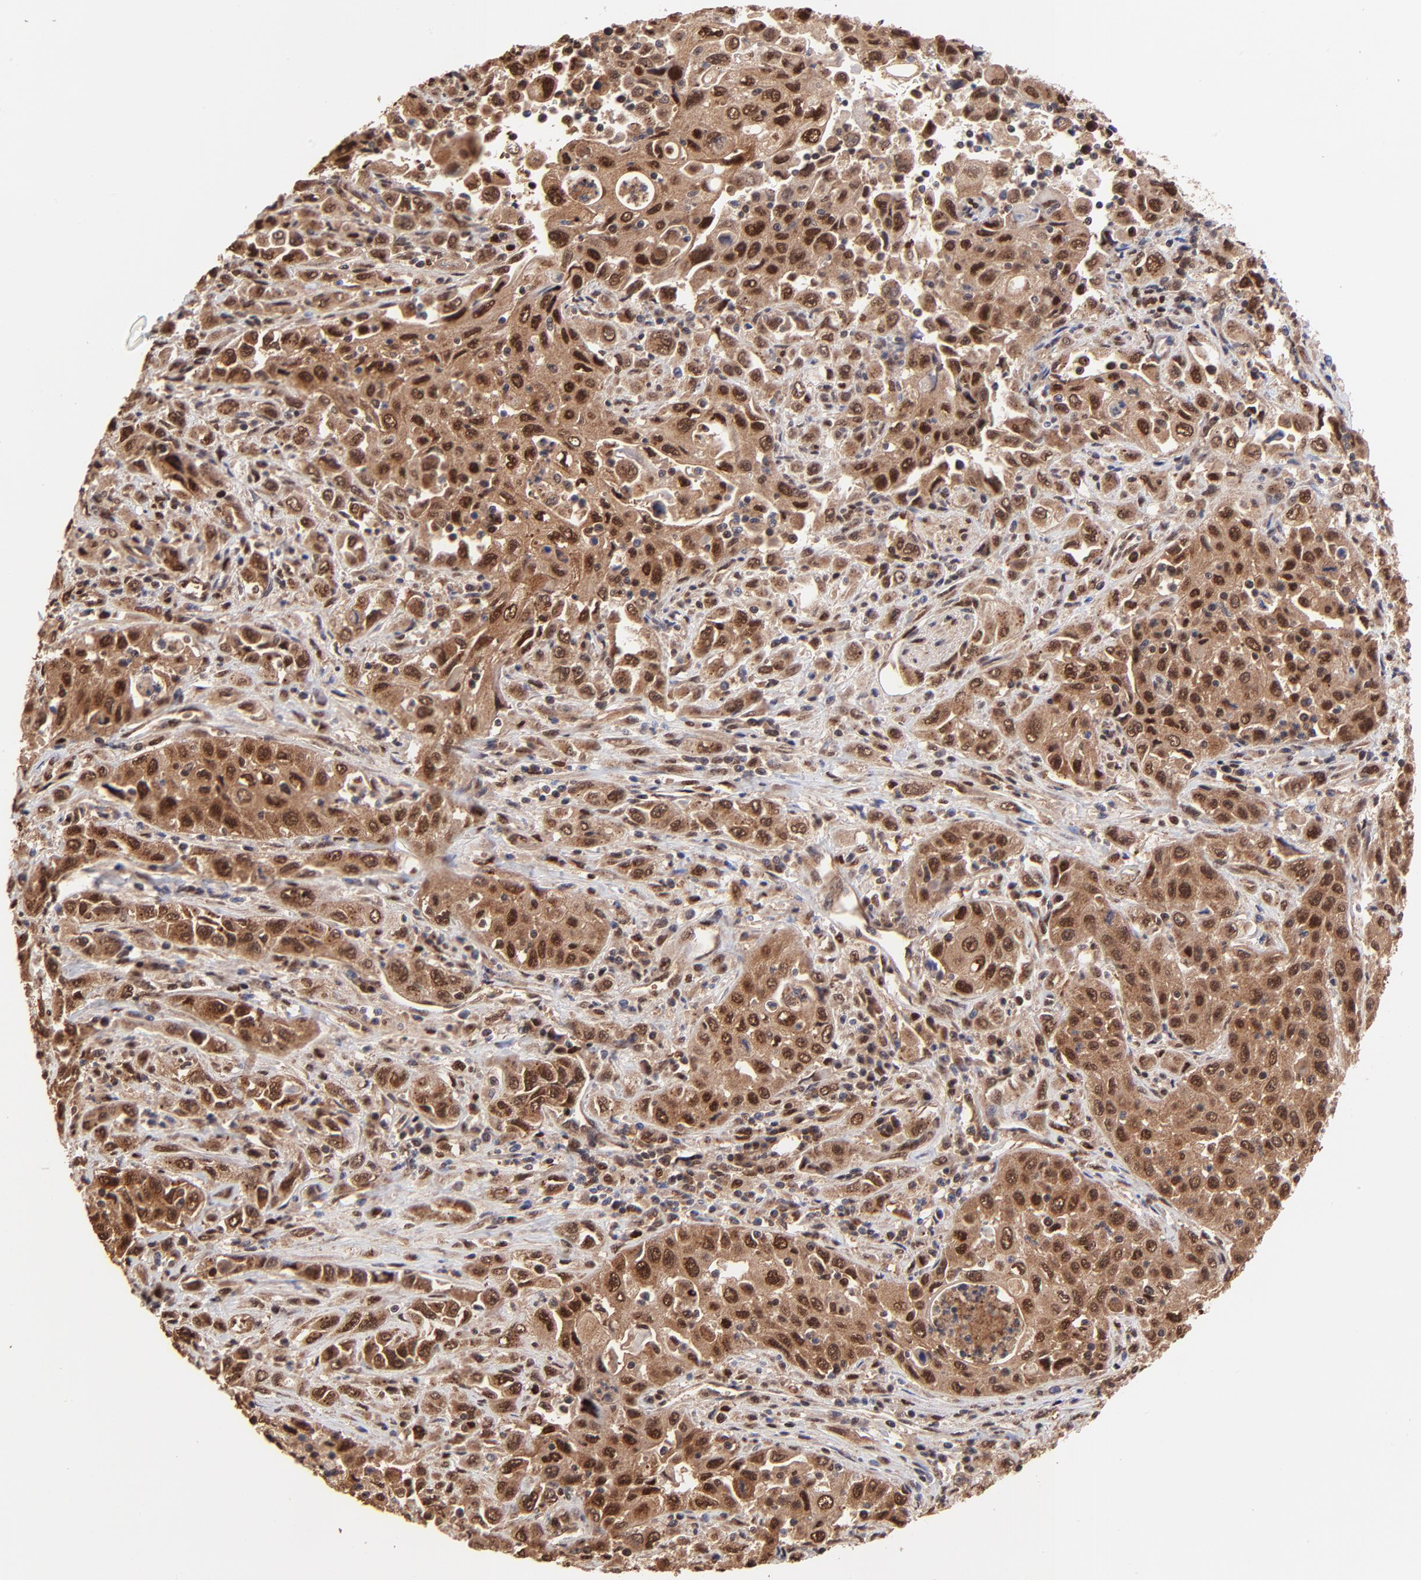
{"staining": {"intensity": "strong", "quantity": ">75%", "location": "cytoplasmic/membranous,nuclear"}, "tissue": "pancreatic cancer", "cell_type": "Tumor cells", "image_type": "cancer", "snomed": [{"axis": "morphology", "description": "Adenocarcinoma, NOS"}, {"axis": "topography", "description": "Pancreas"}], "caption": "Approximately >75% of tumor cells in human pancreatic cancer (adenocarcinoma) demonstrate strong cytoplasmic/membranous and nuclear protein expression as visualized by brown immunohistochemical staining.", "gene": "PSMA6", "patient": {"sex": "male", "age": 70}}